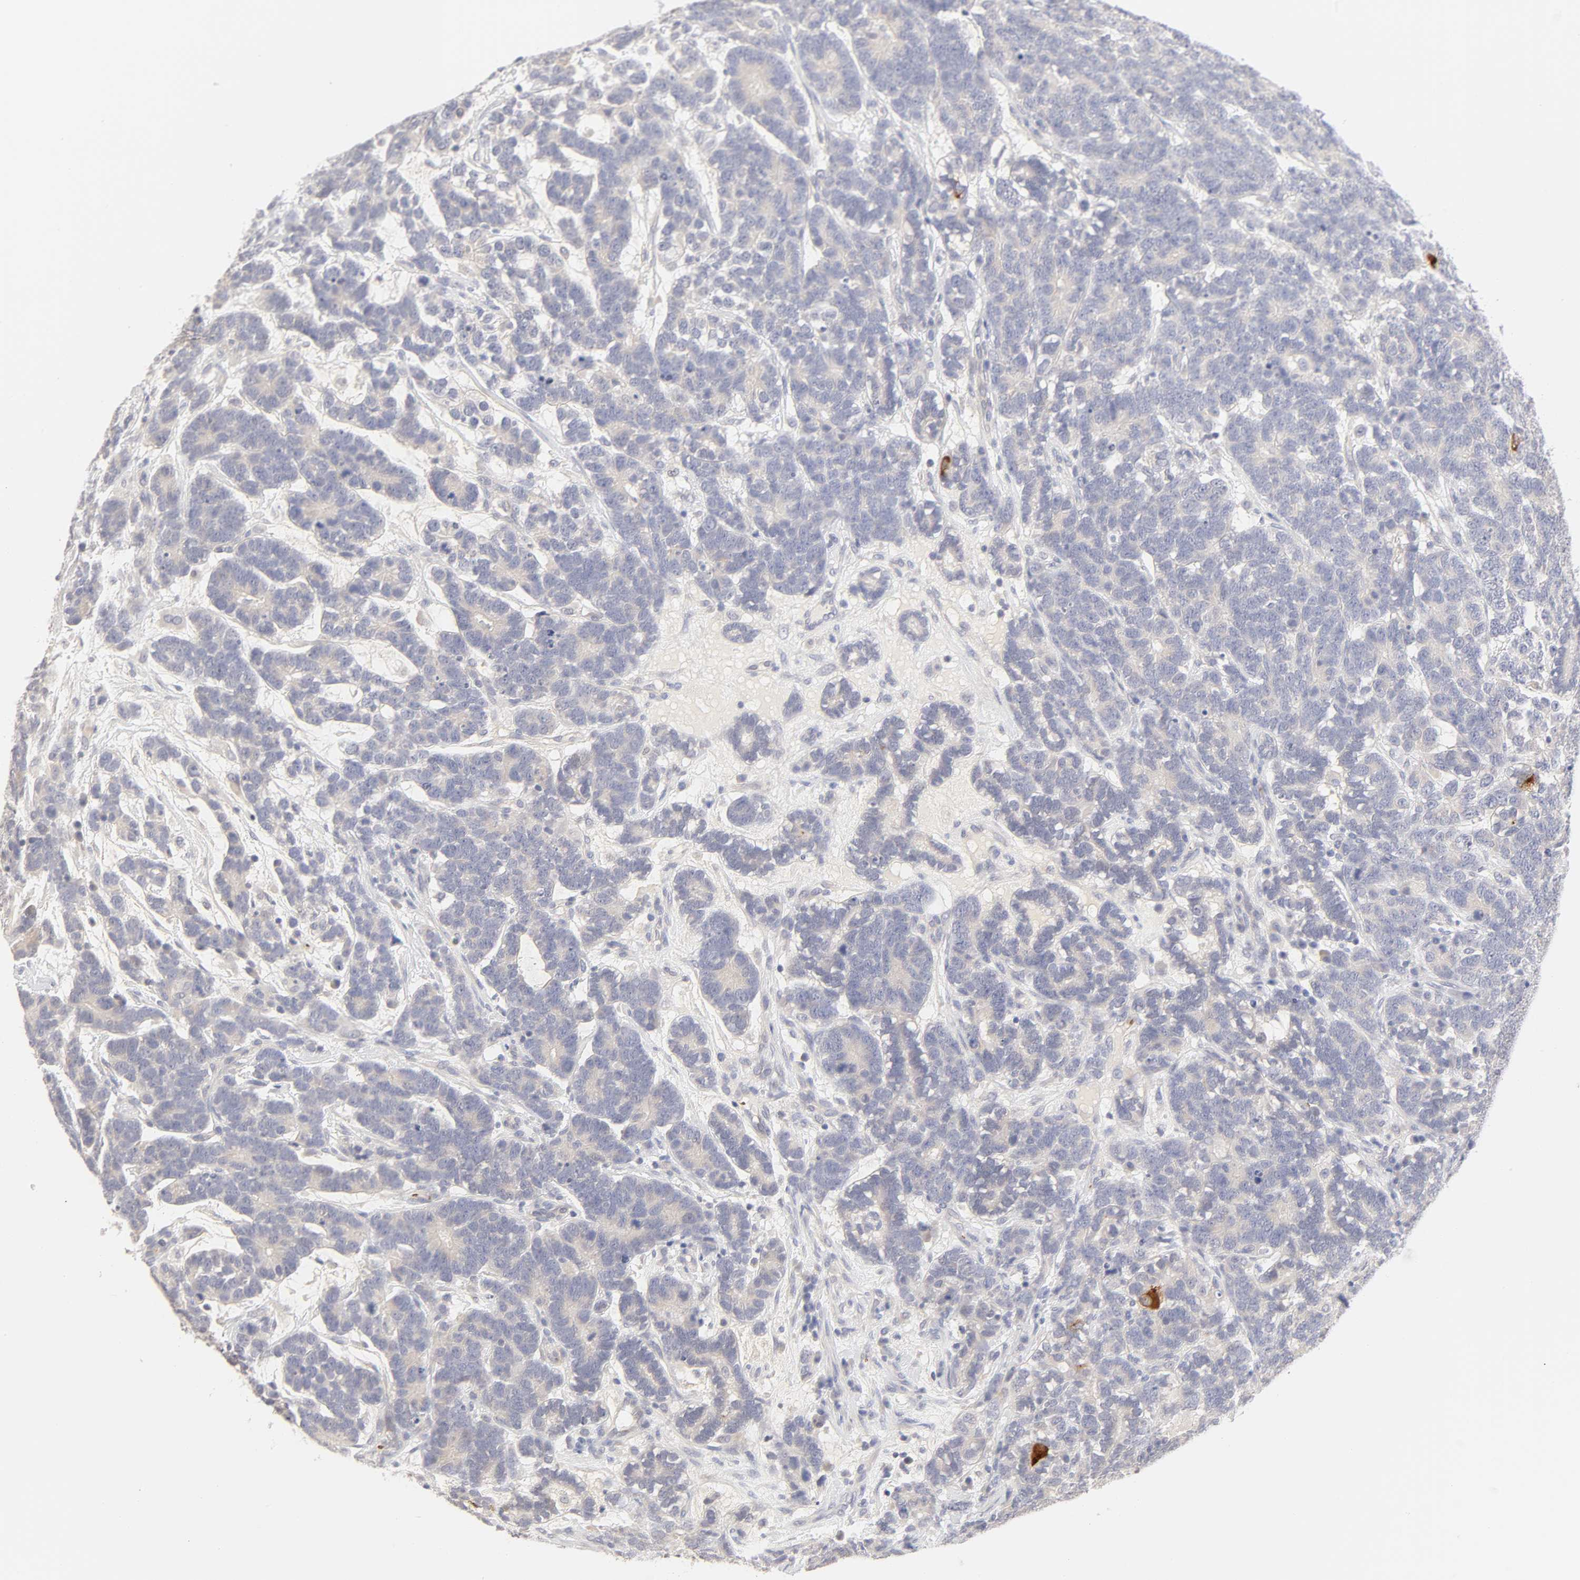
{"staining": {"intensity": "weak", "quantity": "25%-75%", "location": "cytoplasmic/membranous"}, "tissue": "testis cancer", "cell_type": "Tumor cells", "image_type": "cancer", "snomed": [{"axis": "morphology", "description": "Carcinoma, Embryonal, NOS"}, {"axis": "topography", "description": "Testis"}], "caption": "Immunohistochemistry (DAB) staining of human testis cancer displays weak cytoplasmic/membranous protein positivity in about 25%-75% of tumor cells.", "gene": "CYP4B1", "patient": {"sex": "male", "age": 26}}